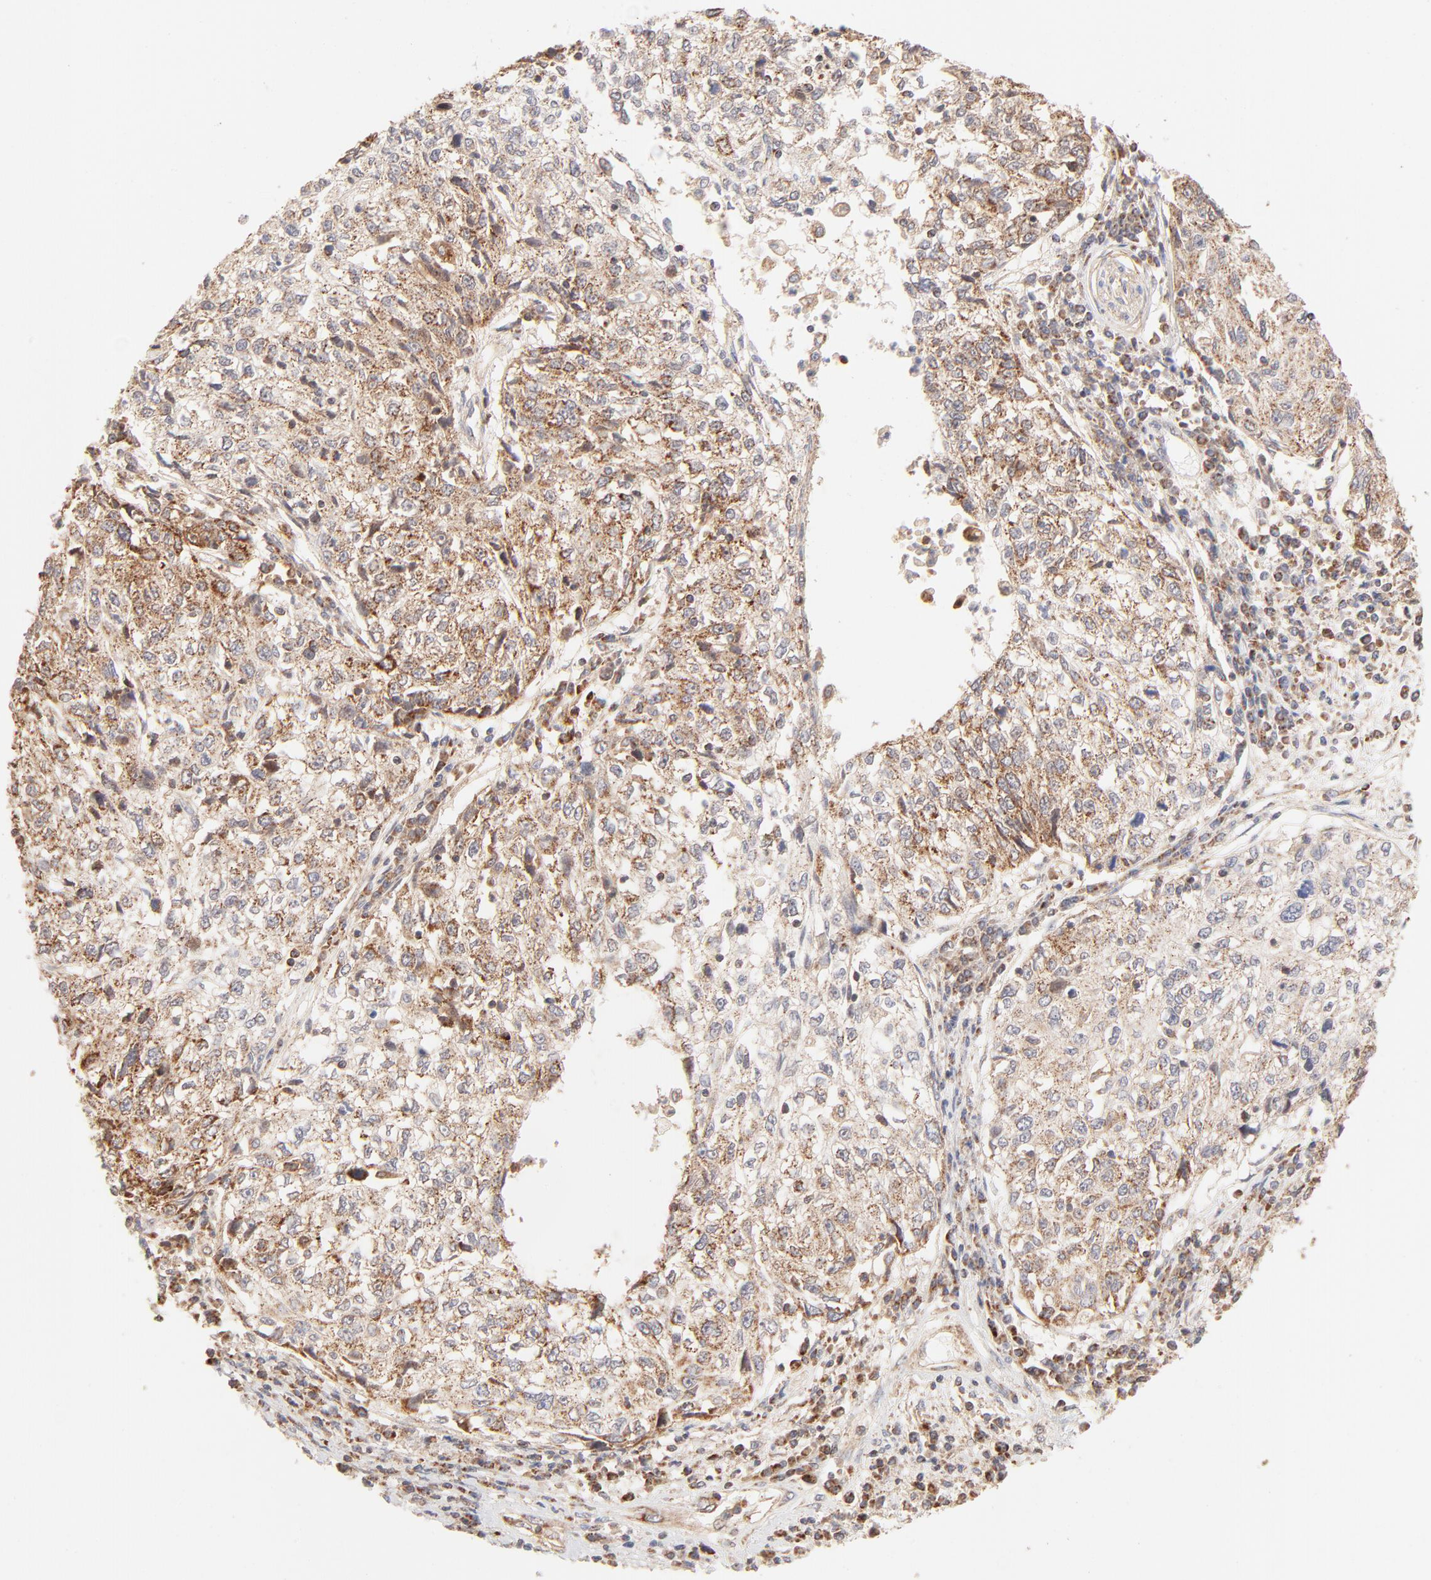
{"staining": {"intensity": "moderate", "quantity": "25%-75%", "location": "cytoplasmic/membranous"}, "tissue": "cervical cancer", "cell_type": "Tumor cells", "image_type": "cancer", "snomed": [{"axis": "morphology", "description": "Squamous cell carcinoma, NOS"}, {"axis": "topography", "description": "Cervix"}], "caption": "This micrograph exhibits immunohistochemistry (IHC) staining of human cervical cancer, with medium moderate cytoplasmic/membranous expression in about 25%-75% of tumor cells.", "gene": "CSPG4", "patient": {"sex": "female", "age": 57}}